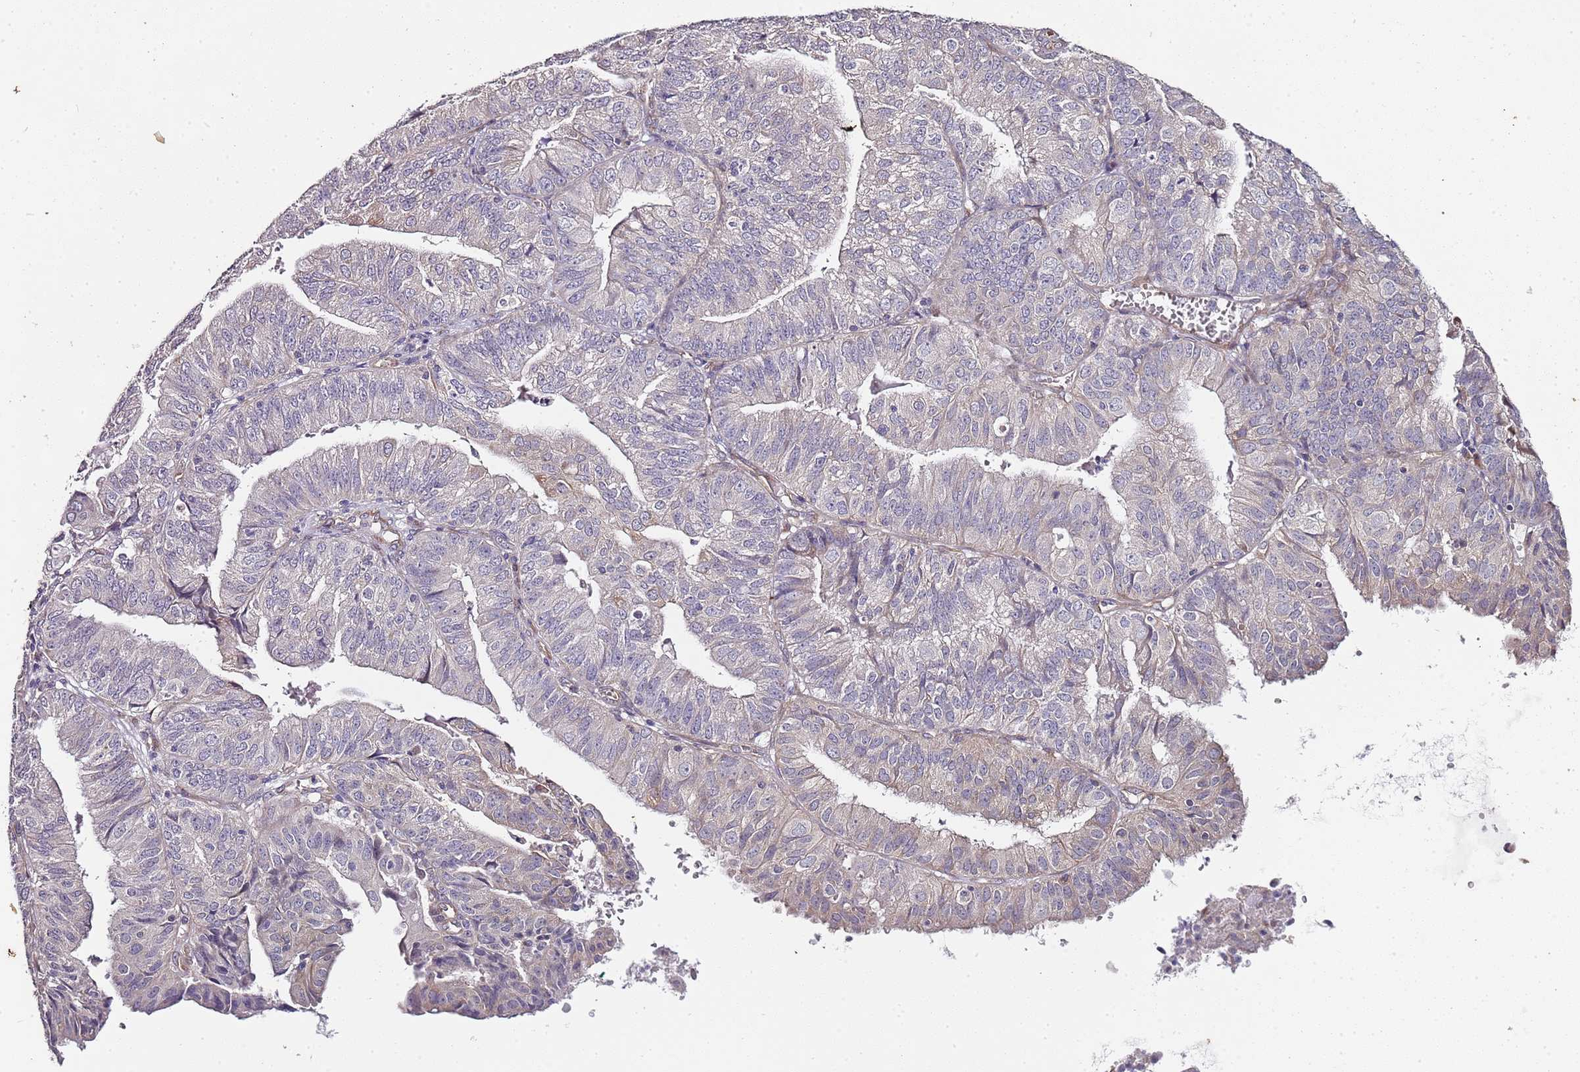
{"staining": {"intensity": "negative", "quantity": "none", "location": "none"}, "tissue": "endometrial cancer", "cell_type": "Tumor cells", "image_type": "cancer", "snomed": [{"axis": "morphology", "description": "Adenocarcinoma, NOS"}, {"axis": "topography", "description": "Endometrium"}], "caption": "DAB (3,3'-diaminobenzidine) immunohistochemical staining of endometrial cancer (adenocarcinoma) exhibits no significant expression in tumor cells. (DAB immunohistochemistry (IHC) with hematoxylin counter stain).", "gene": "TBC1D9", "patient": {"sex": "female", "age": 56}}